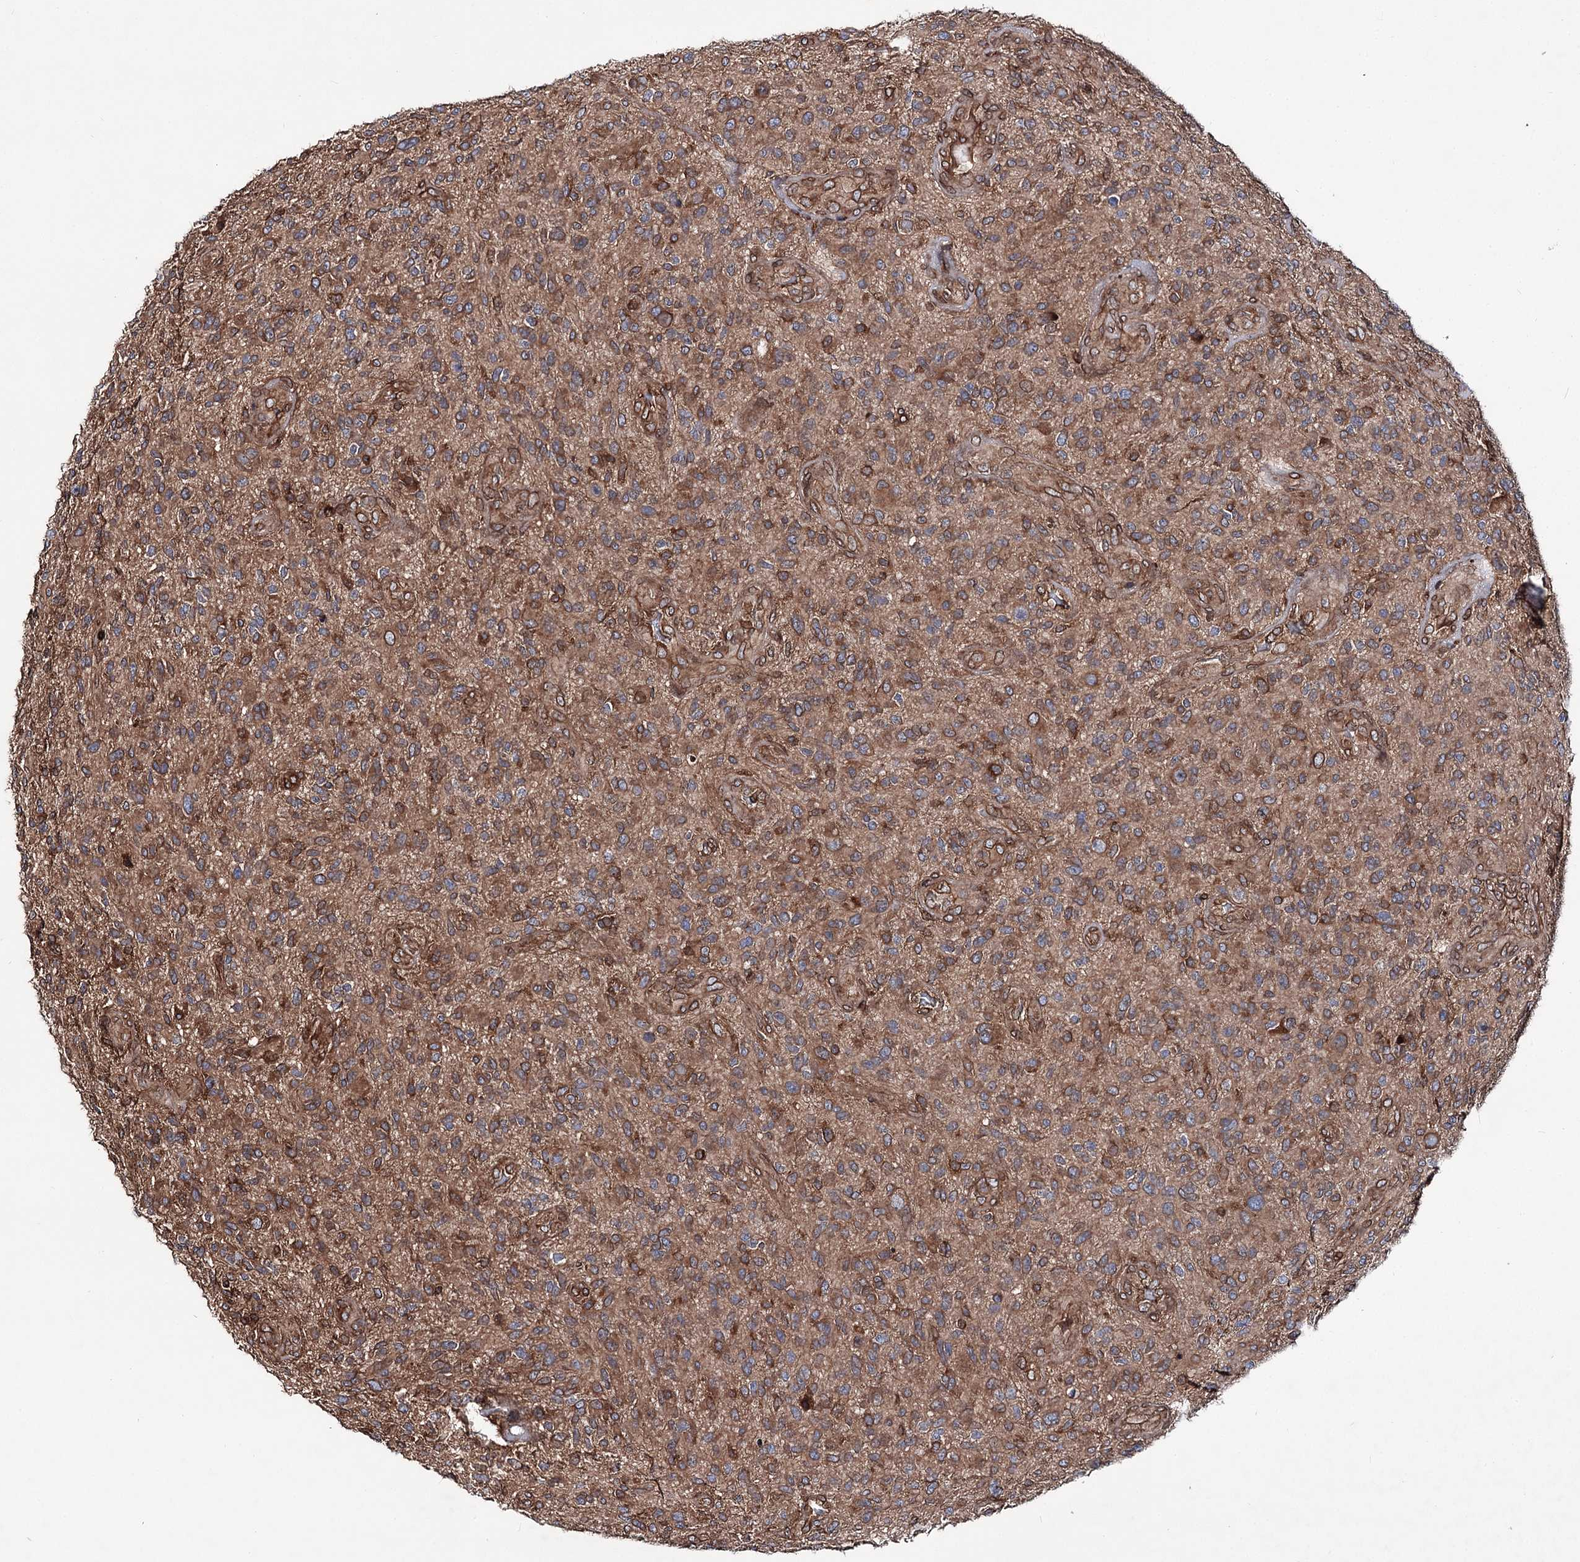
{"staining": {"intensity": "moderate", "quantity": ">75%", "location": "cytoplasmic/membranous"}, "tissue": "glioma", "cell_type": "Tumor cells", "image_type": "cancer", "snomed": [{"axis": "morphology", "description": "Glioma, malignant, High grade"}, {"axis": "topography", "description": "Brain"}], "caption": "Glioma tissue displays moderate cytoplasmic/membranous expression in approximately >75% of tumor cells, visualized by immunohistochemistry.", "gene": "FGFR1OP2", "patient": {"sex": "male", "age": 47}}